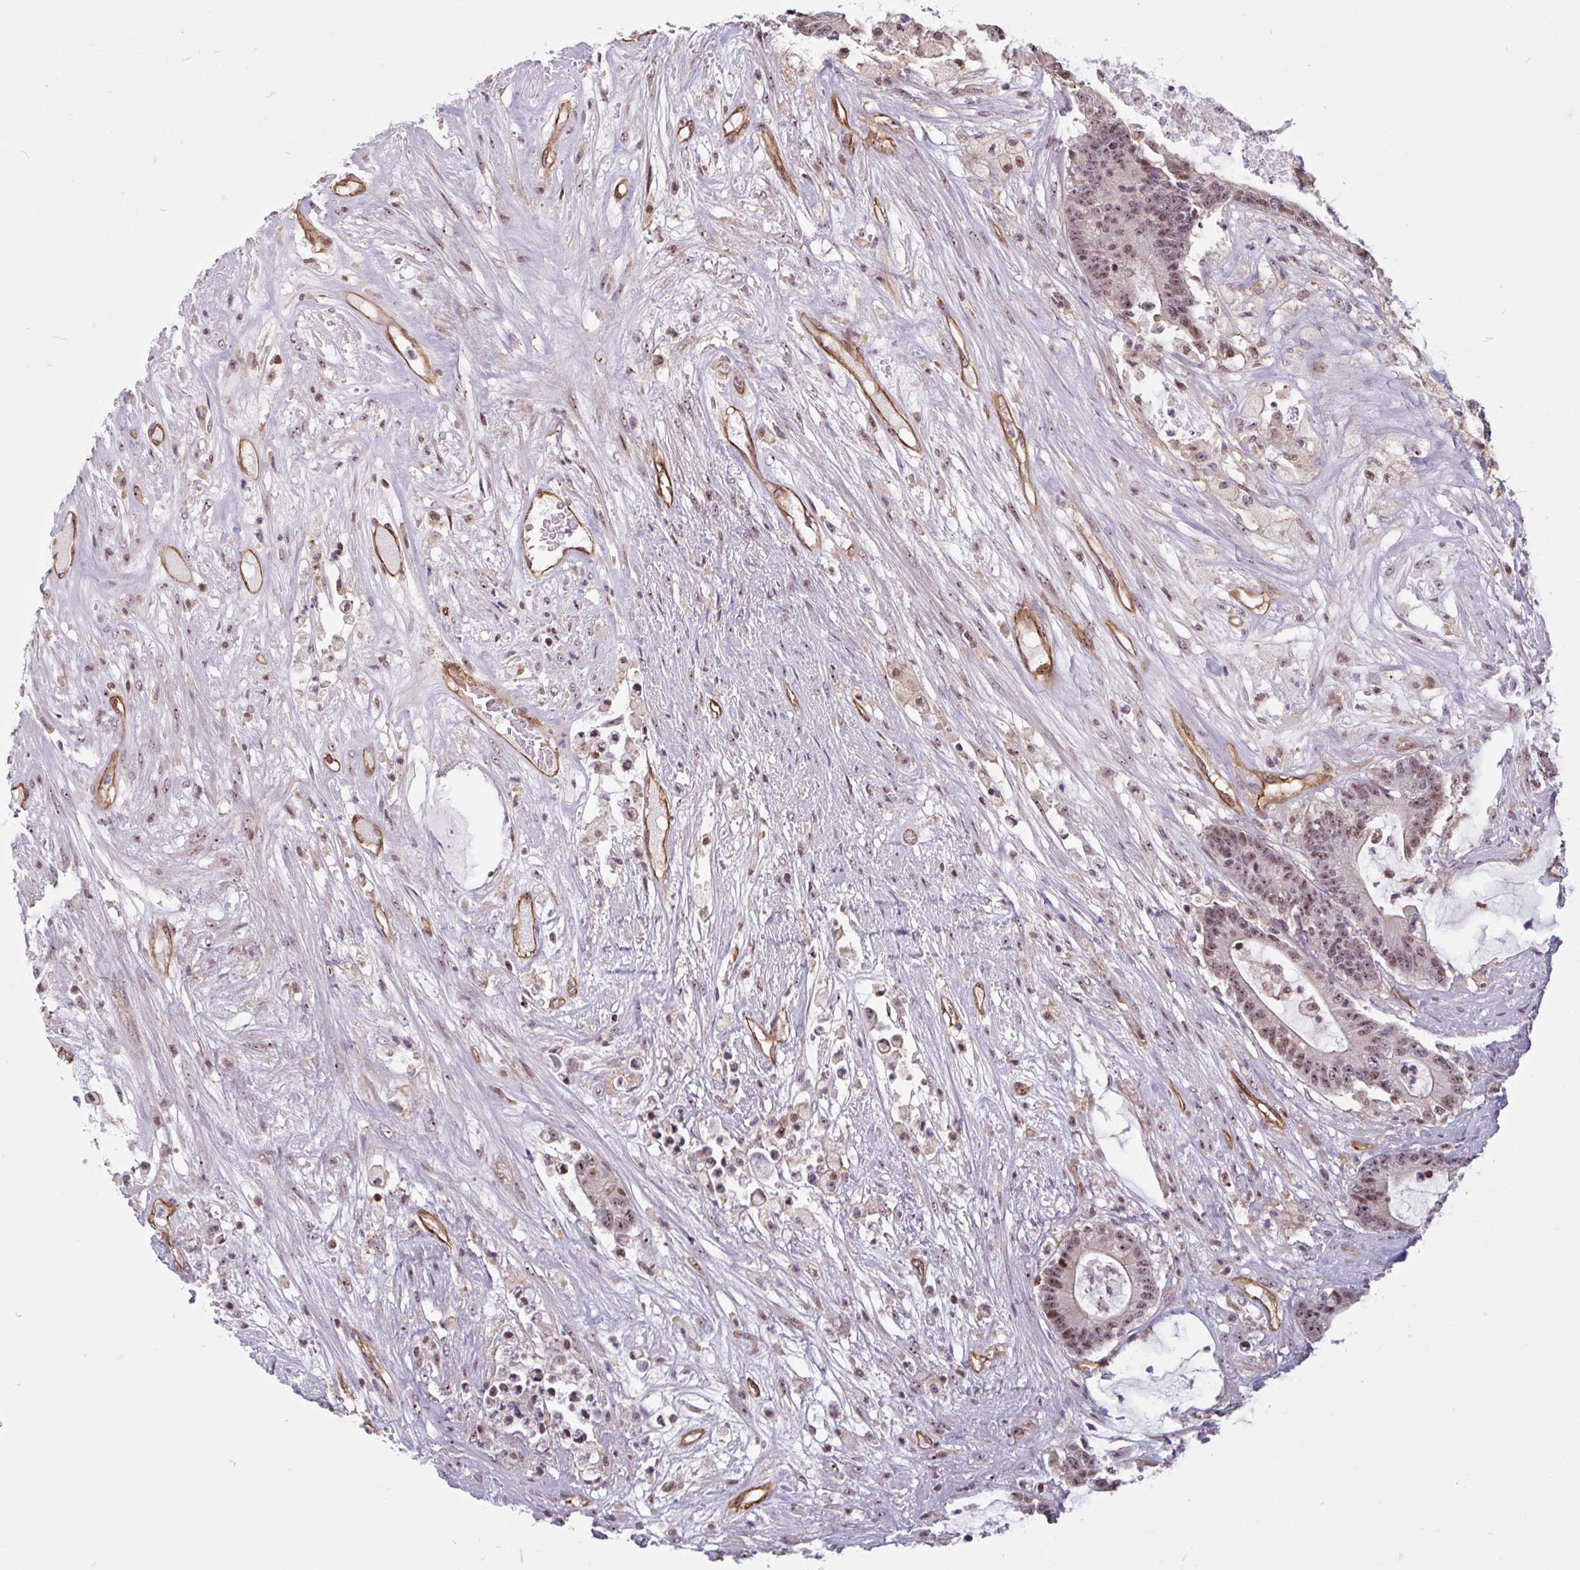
{"staining": {"intensity": "moderate", "quantity": "25%-75%", "location": "nuclear"}, "tissue": "colorectal cancer", "cell_type": "Tumor cells", "image_type": "cancer", "snomed": [{"axis": "morphology", "description": "Adenocarcinoma, NOS"}, {"axis": "topography", "description": "Colon"}], "caption": "High-power microscopy captured an immunohistochemistry photomicrograph of colorectal cancer (adenocarcinoma), revealing moderate nuclear expression in about 25%-75% of tumor cells. Nuclei are stained in blue.", "gene": "ZNF689", "patient": {"sex": "female", "age": 84}}